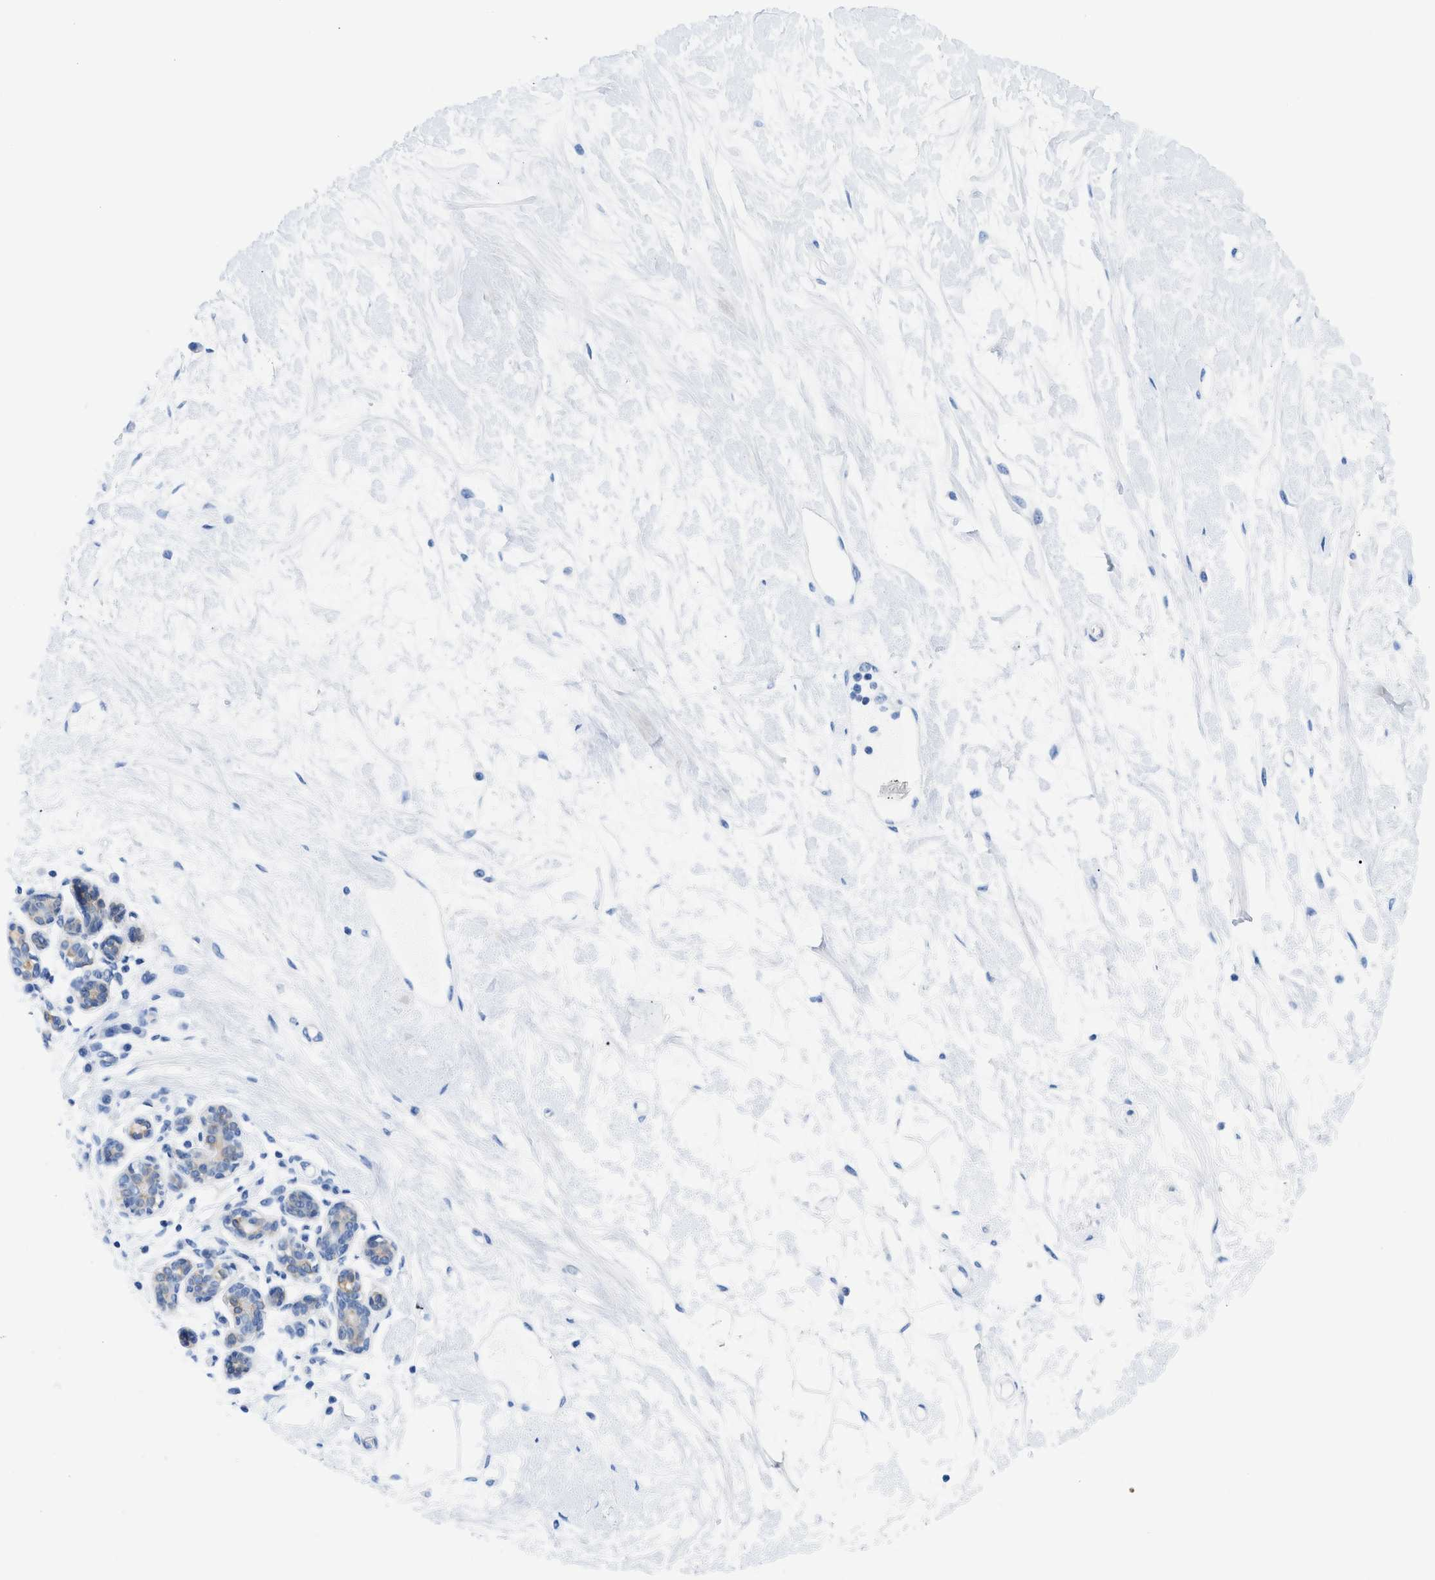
{"staining": {"intensity": "negative", "quantity": "none", "location": "none"}, "tissue": "breast", "cell_type": "Adipocytes", "image_type": "normal", "snomed": [{"axis": "morphology", "description": "Normal tissue, NOS"}, {"axis": "morphology", "description": "Lobular carcinoma"}, {"axis": "topography", "description": "Breast"}], "caption": "This is an immunohistochemistry histopathology image of unremarkable human breast. There is no expression in adipocytes.", "gene": "BPGM", "patient": {"sex": "female", "age": 59}}